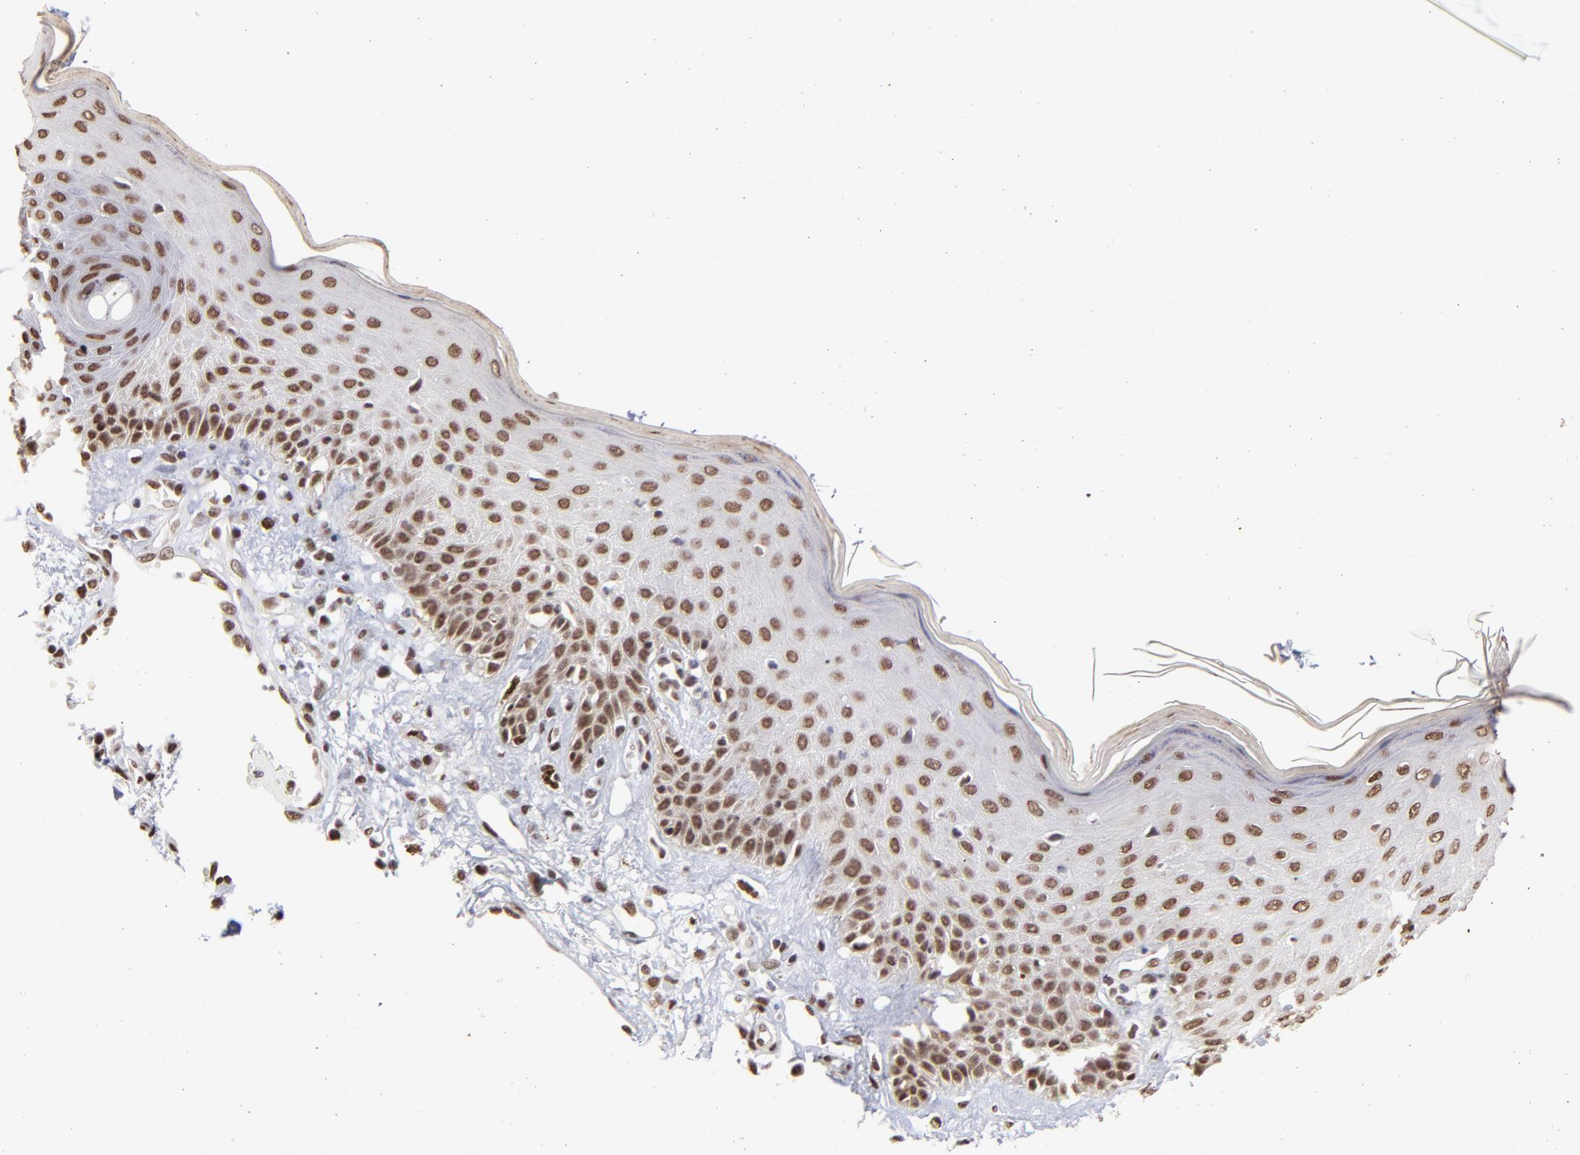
{"staining": {"intensity": "strong", "quantity": ">75%", "location": "nuclear"}, "tissue": "skin cancer", "cell_type": "Tumor cells", "image_type": "cancer", "snomed": [{"axis": "morphology", "description": "Squamous cell carcinoma, NOS"}, {"axis": "topography", "description": "Skin"}], "caption": "Immunohistochemistry micrograph of neoplastic tissue: human skin cancer (squamous cell carcinoma) stained using IHC demonstrates high levels of strong protein expression localized specifically in the nuclear of tumor cells, appearing as a nuclear brown color.", "gene": "ZNF3", "patient": {"sex": "female", "age": 59}}